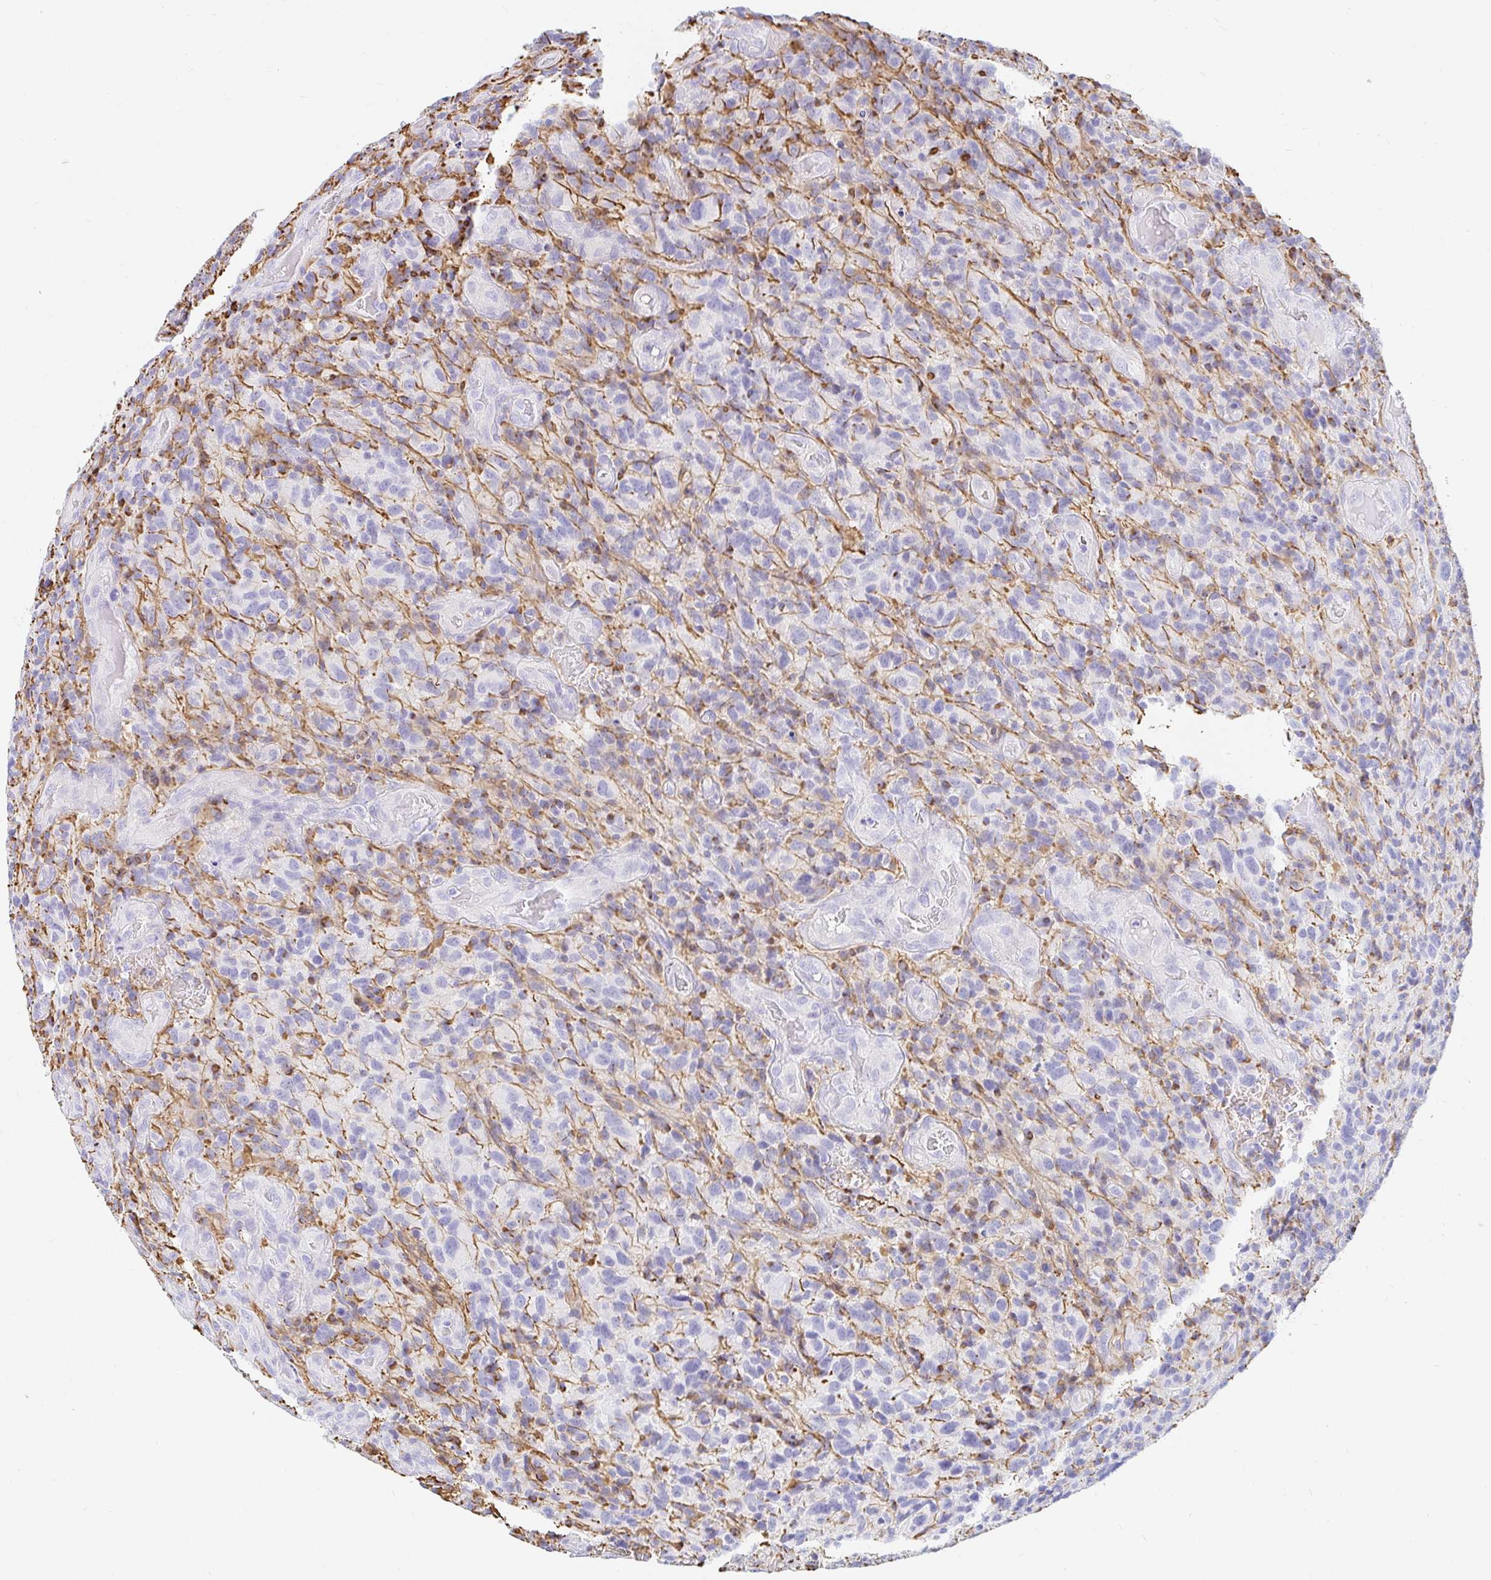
{"staining": {"intensity": "negative", "quantity": "none", "location": "none"}, "tissue": "glioma", "cell_type": "Tumor cells", "image_type": "cancer", "snomed": [{"axis": "morphology", "description": "Glioma, malignant, High grade"}, {"axis": "topography", "description": "Brain"}], "caption": "Glioma stained for a protein using IHC demonstrates no staining tumor cells.", "gene": "NR2E1", "patient": {"sex": "male", "age": 76}}